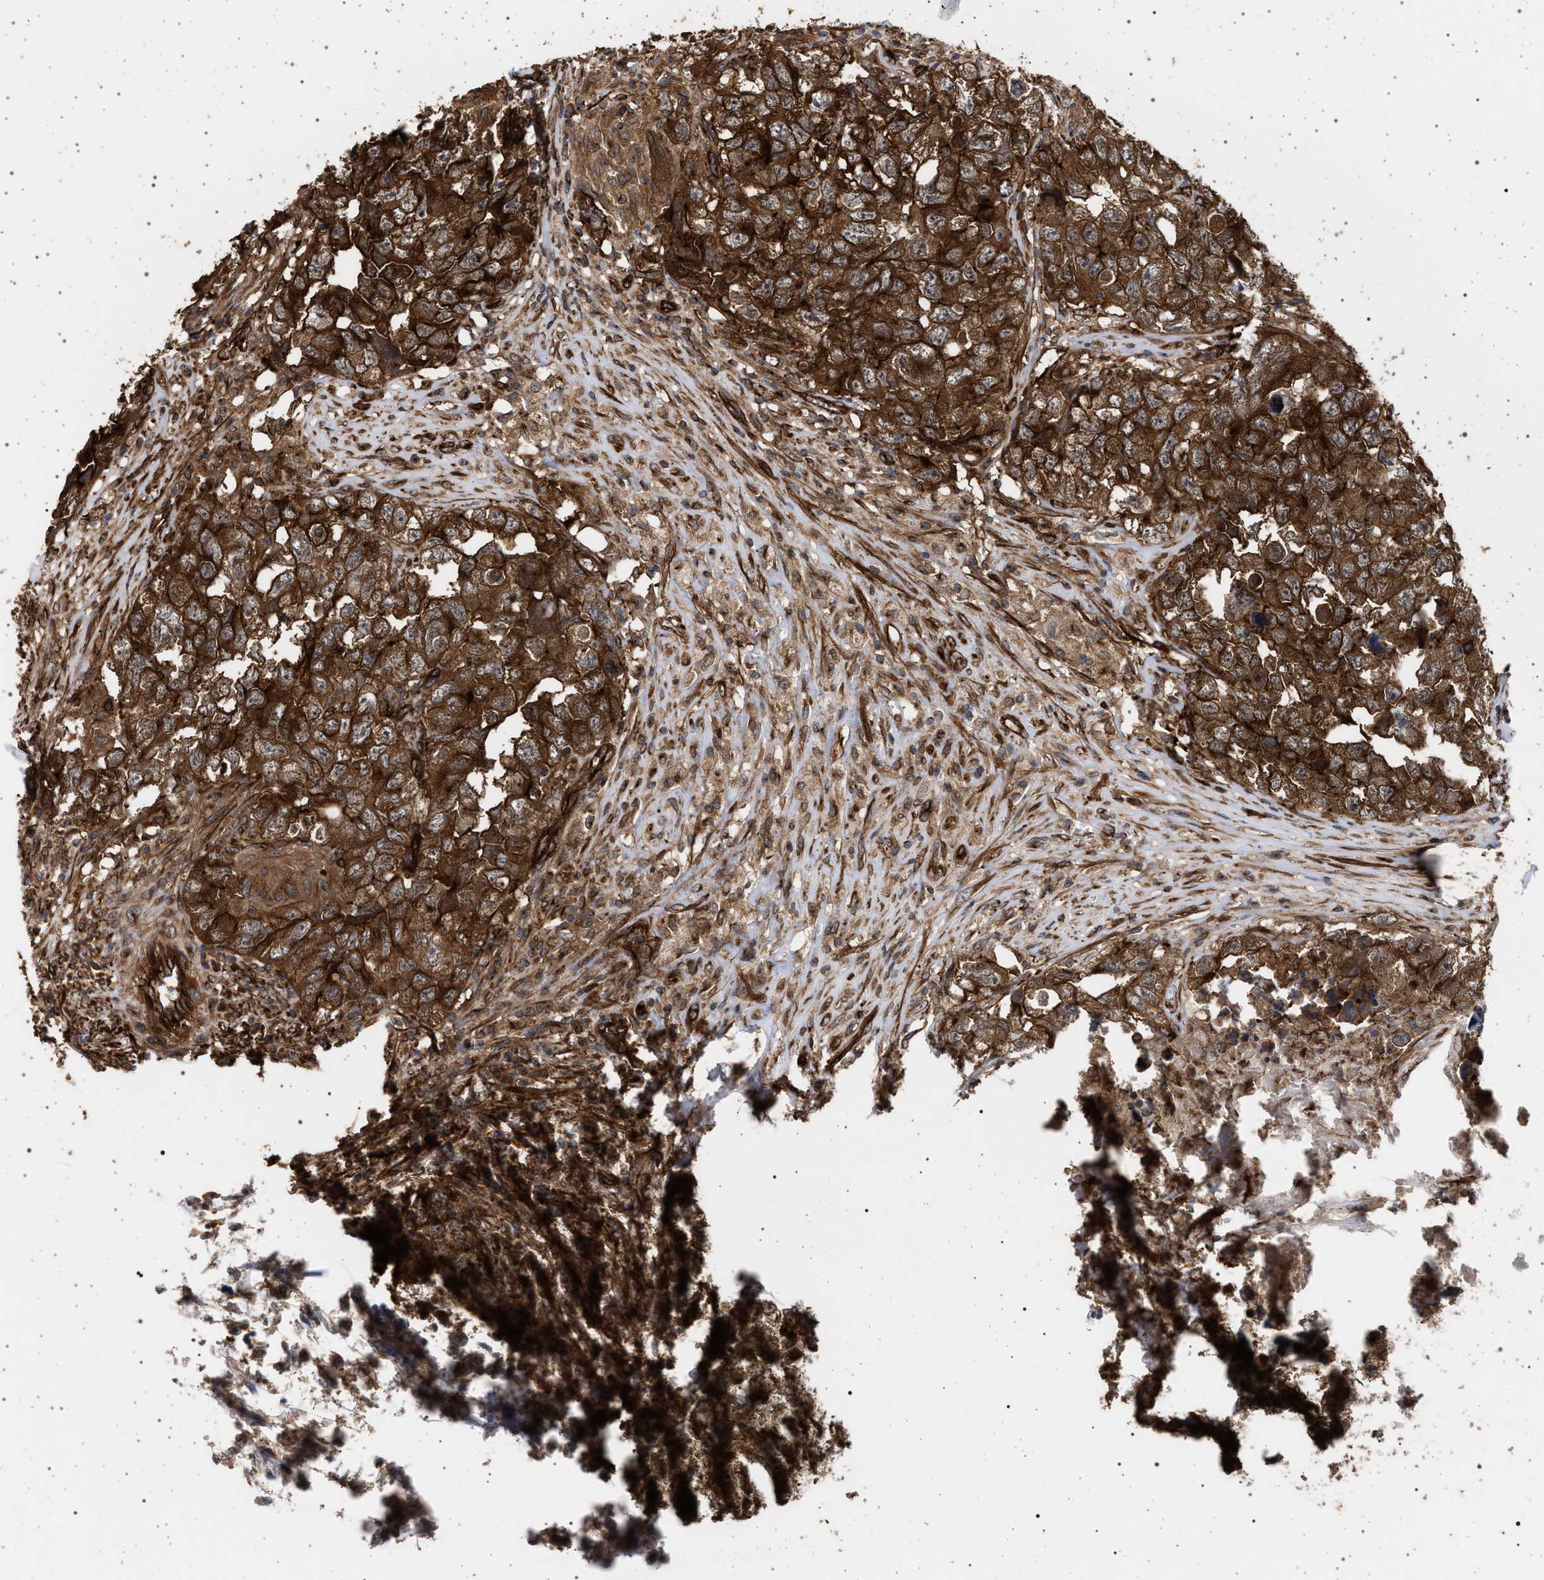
{"staining": {"intensity": "strong", "quantity": ">75%", "location": "cytoplasmic/membranous"}, "tissue": "testis cancer", "cell_type": "Tumor cells", "image_type": "cancer", "snomed": [{"axis": "morphology", "description": "Seminoma, NOS"}, {"axis": "morphology", "description": "Carcinoma, Embryonal, NOS"}, {"axis": "topography", "description": "Testis"}], "caption": "Immunohistochemical staining of human testis embryonal carcinoma demonstrates strong cytoplasmic/membranous protein expression in approximately >75% of tumor cells.", "gene": "IFT20", "patient": {"sex": "male", "age": 43}}